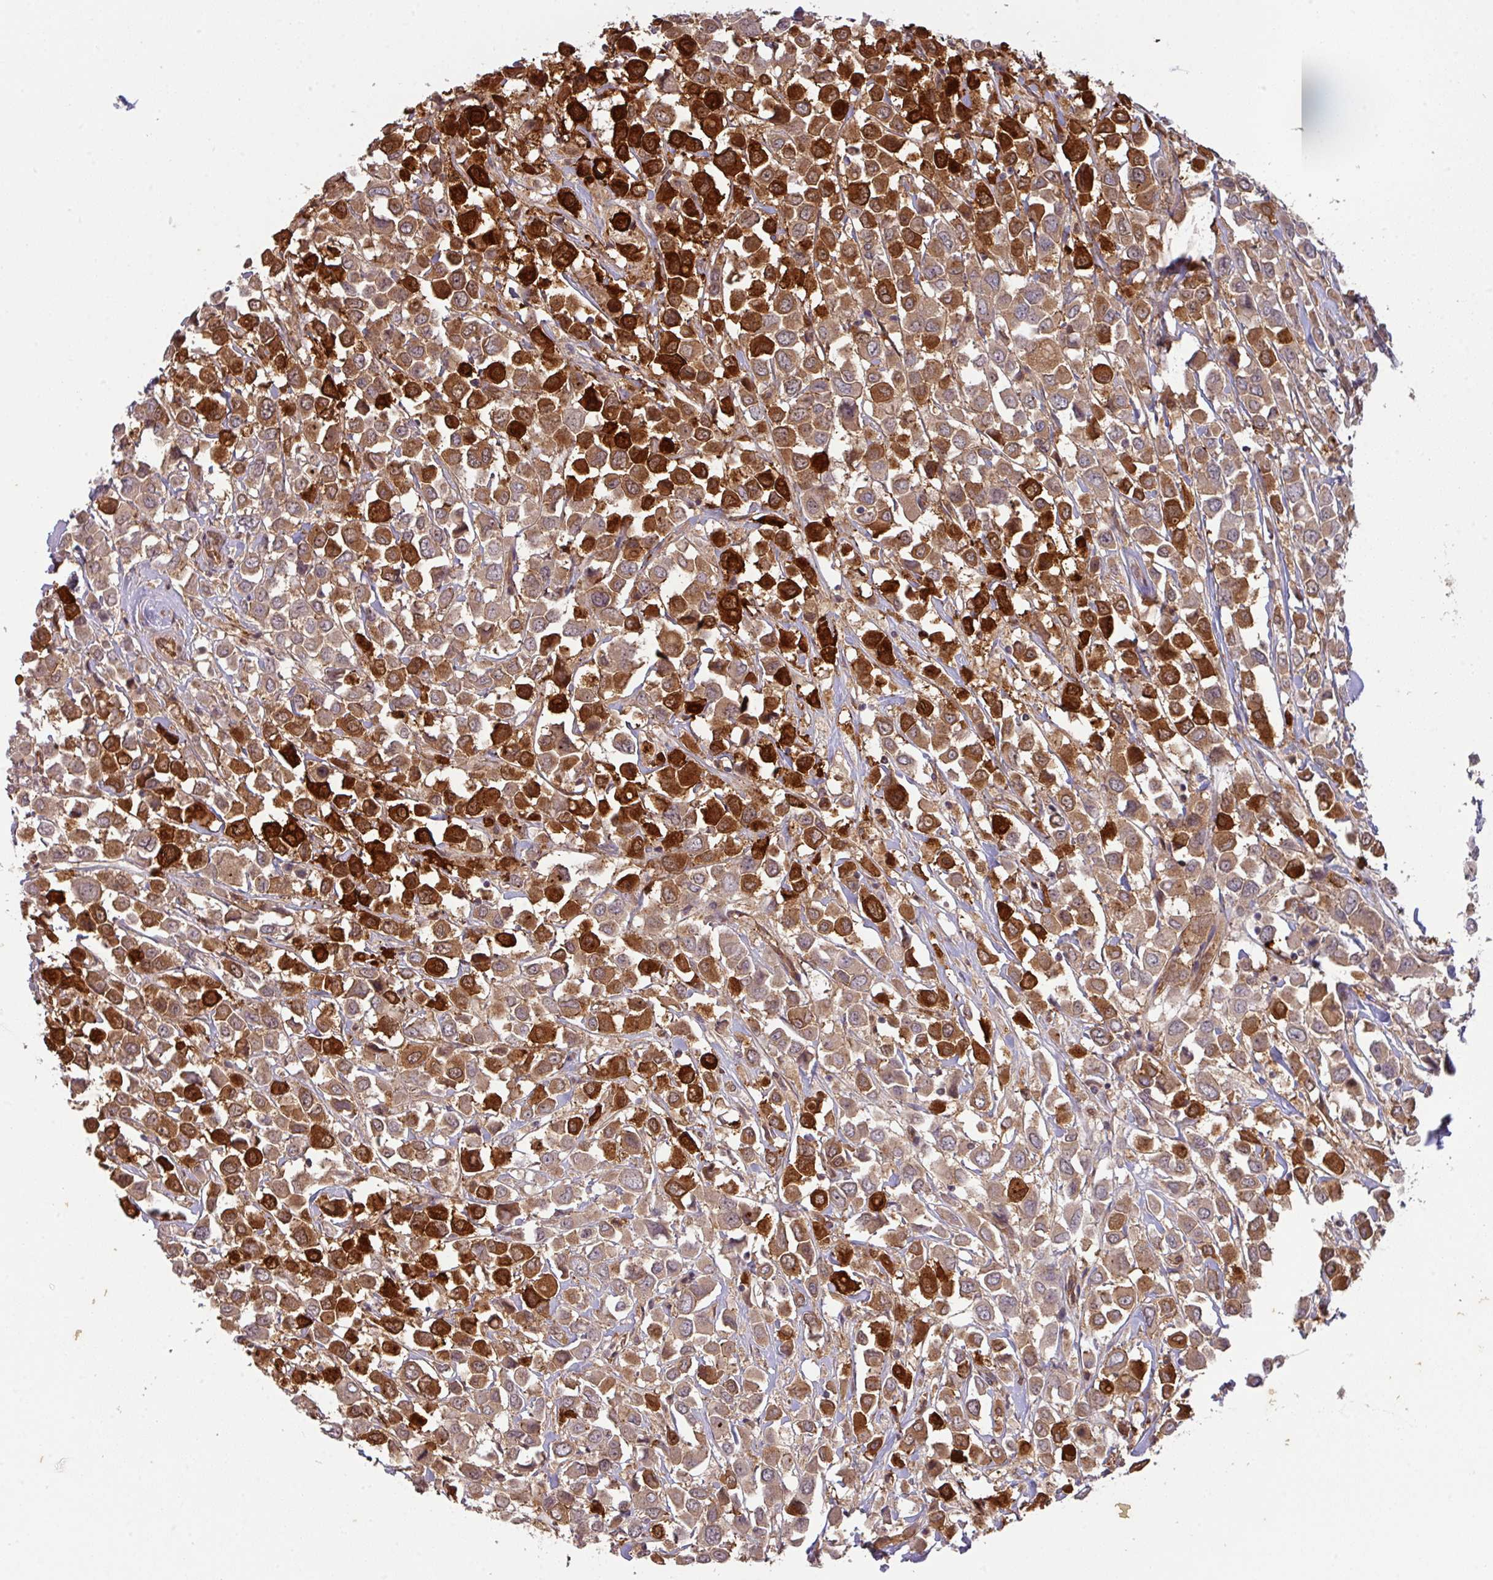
{"staining": {"intensity": "strong", "quantity": ">75%", "location": "cytoplasmic/membranous"}, "tissue": "breast cancer", "cell_type": "Tumor cells", "image_type": "cancer", "snomed": [{"axis": "morphology", "description": "Duct carcinoma"}, {"axis": "topography", "description": "Breast"}], "caption": "Protein expression analysis of breast cancer (invasive ductal carcinoma) shows strong cytoplasmic/membranous positivity in approximately >75% of tumor cells.", "gene": "CYFIP2", "patient": {"sex": "female", "age": 61}}